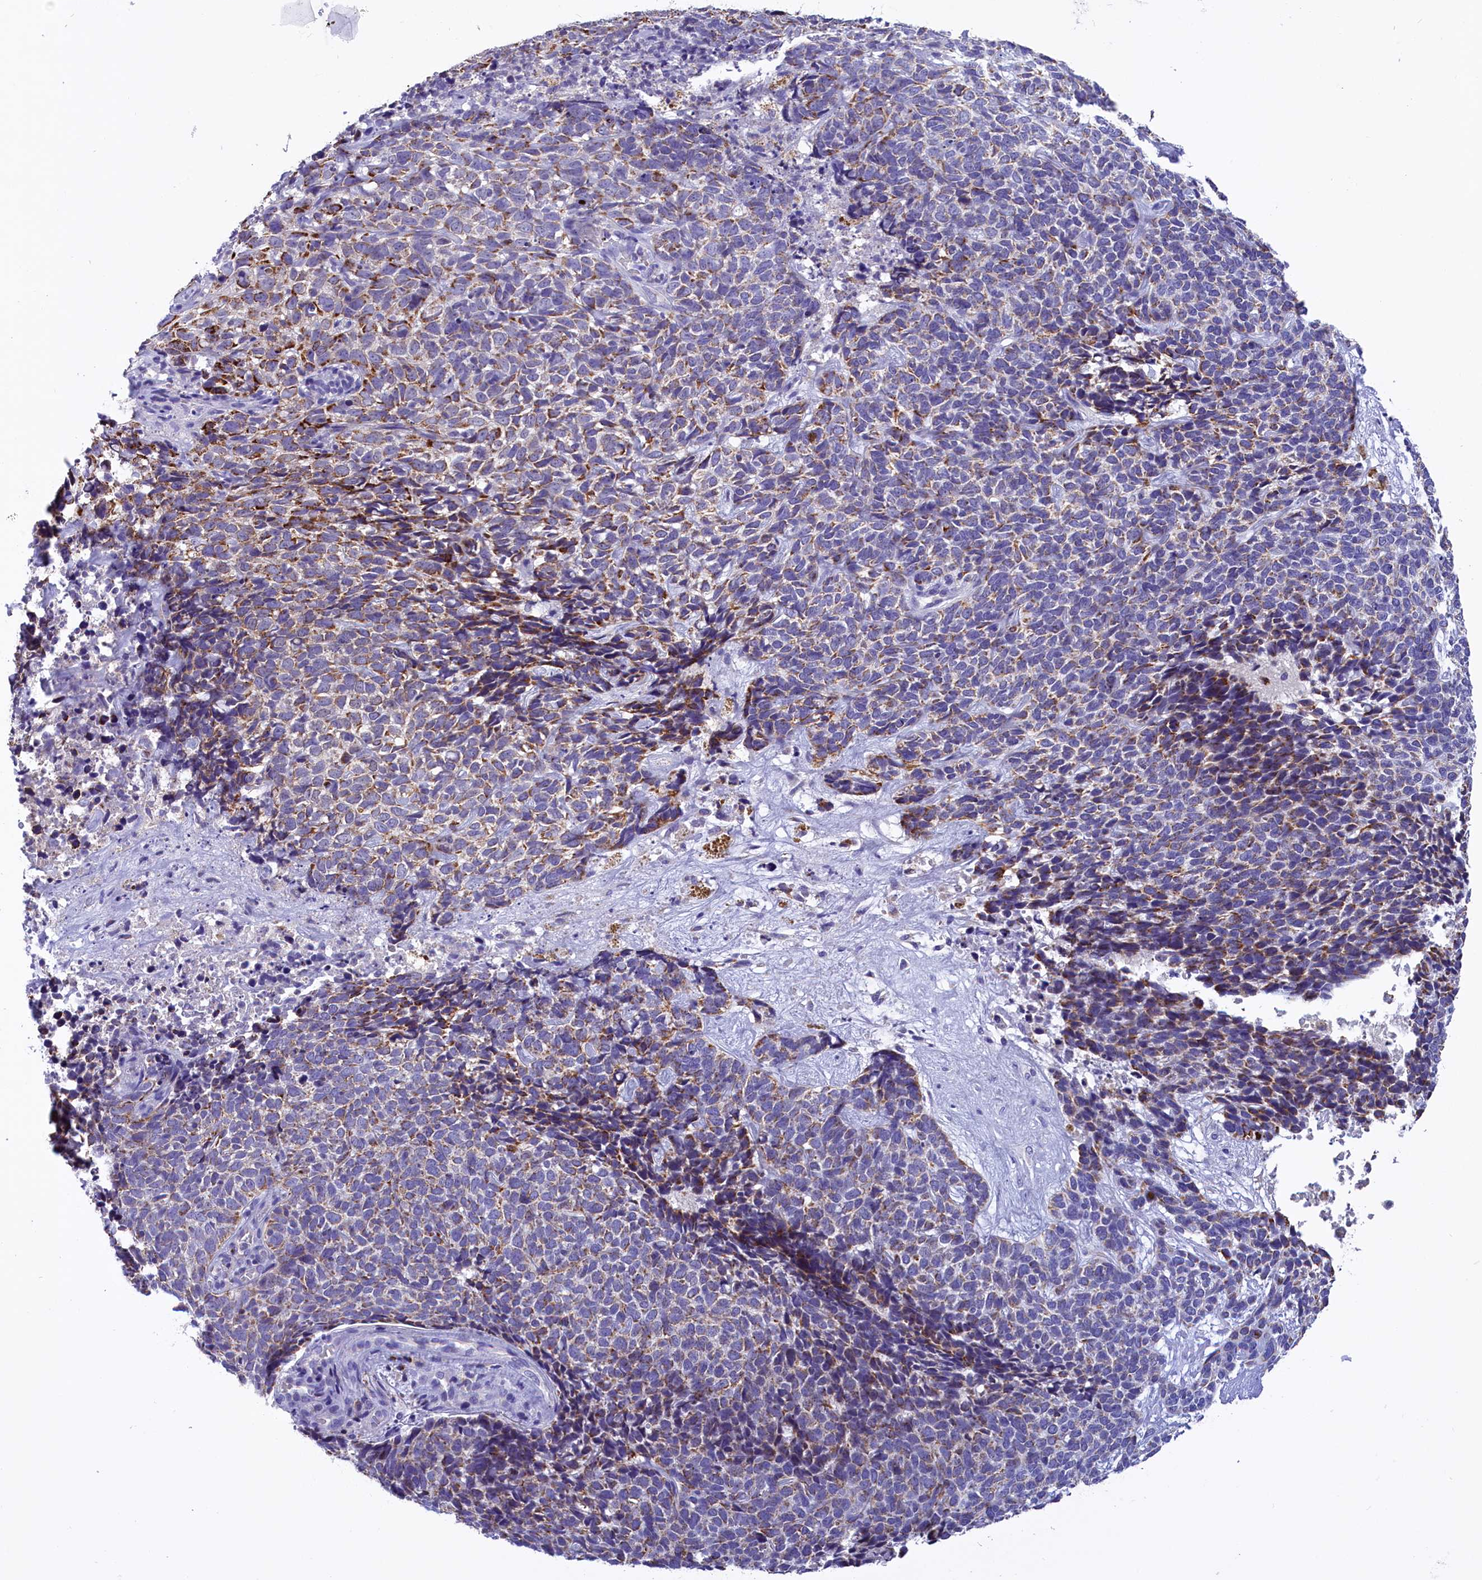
{"staining": {"intensity": "moderate", "quantity": "25%-75%", "location": "cytoplasmic/membranous"}, "tissue": "skin cancer", "cell_type": "Tumor cells", "image_type": "cancer", "snomed": [{"axis": "morphology", "description": "Basal cell carcinoma"}, {"axis": "topography", "description": "Skin"}], "caption": "Protein analysis of basal cell carcinoma (skin) tissue displays moderate cytoplasmic/membranous positivity in approximately 25%-75% of tumor cells. (DAB IHC, brown staining for protein, blue staining for nuclei).", "gene": "ABAT", "patient": {"sex": "female", "age": 84}}